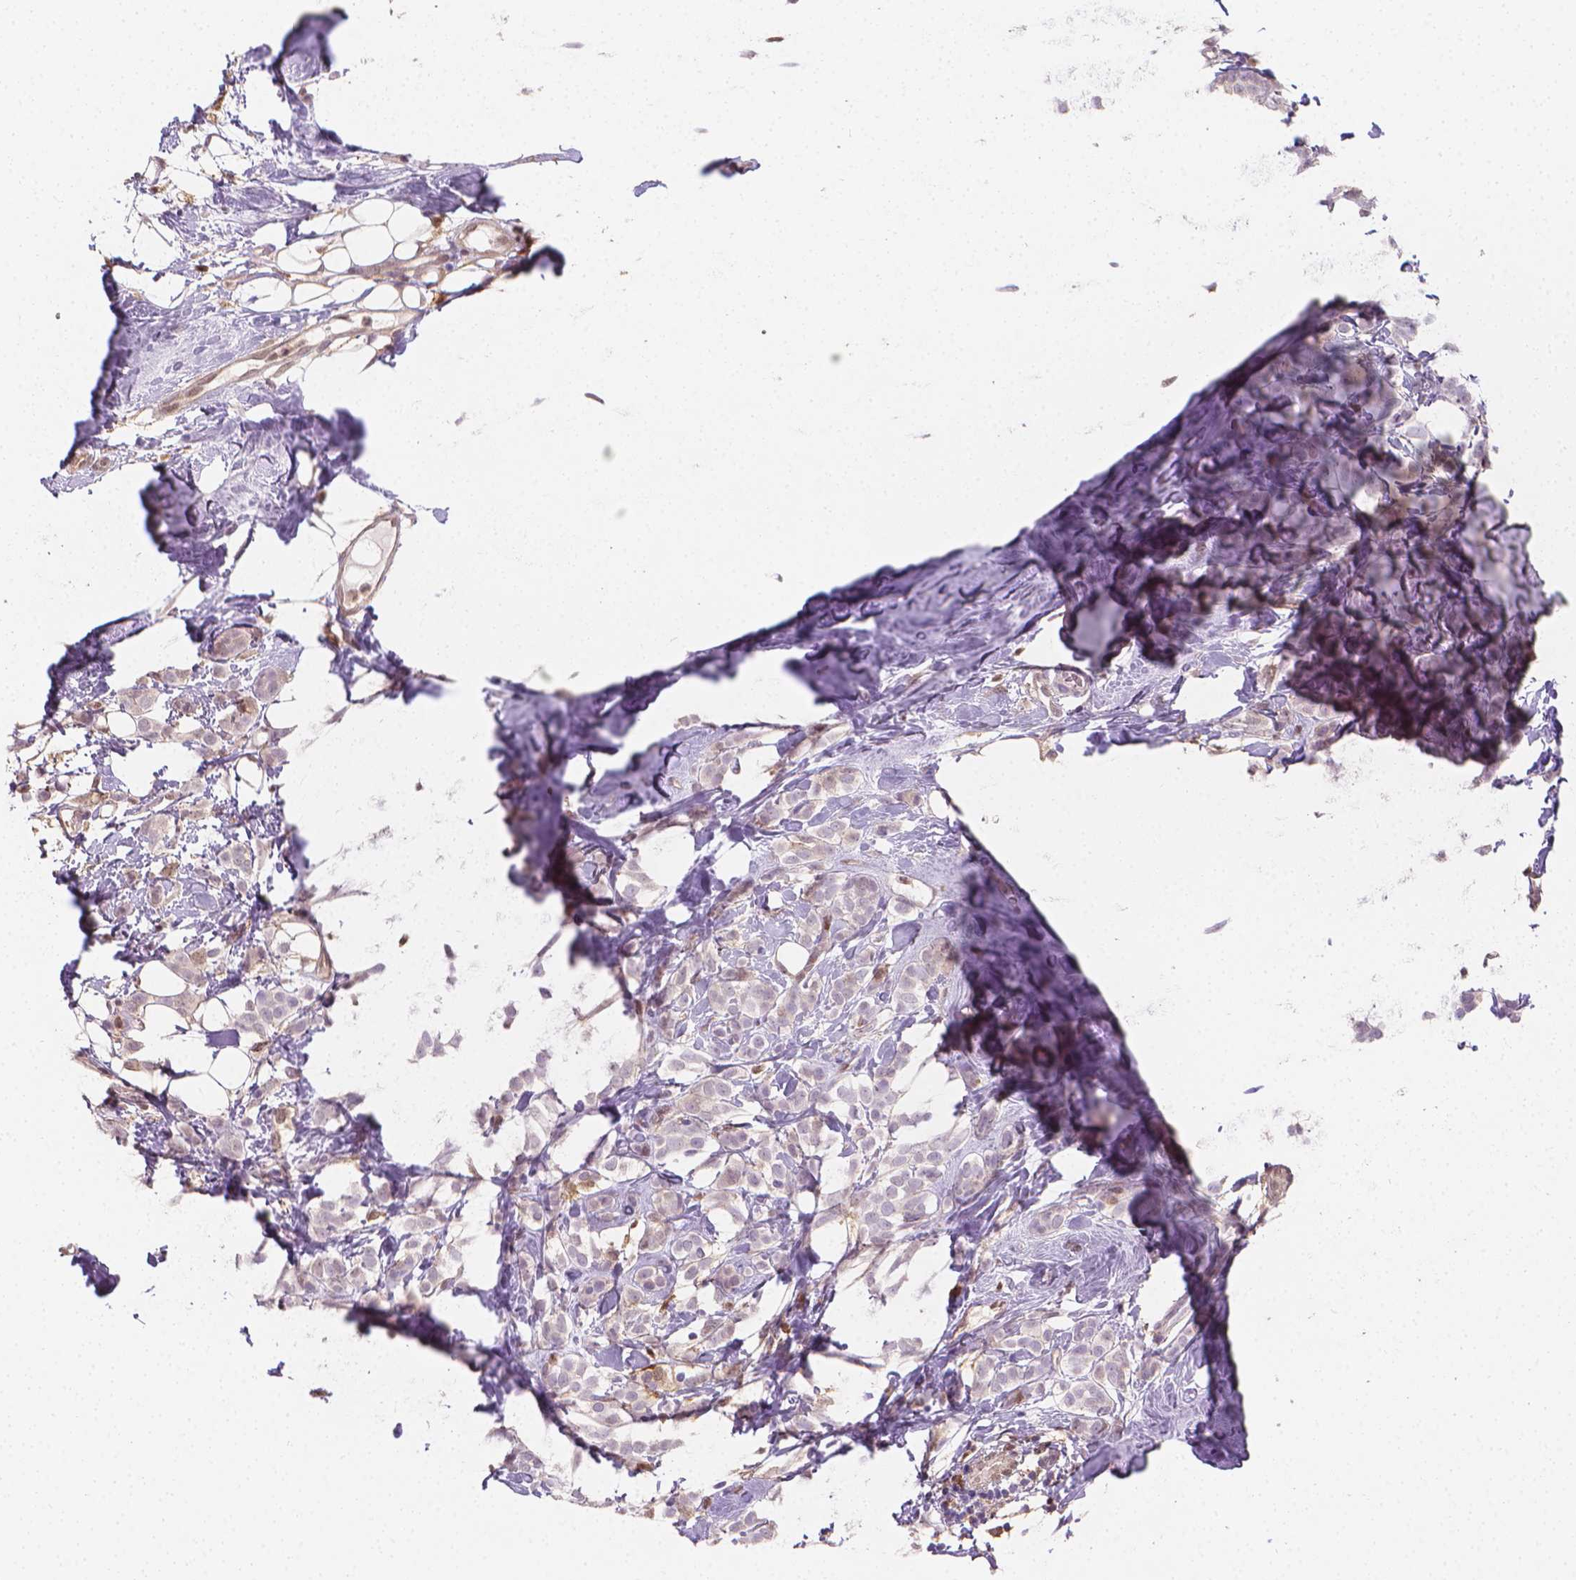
{"staining": {"intensity": "negative", "quantity": "none", "location": "none"}, "tissue": "breast cancer", "cell_type": "Tumor cells", "image_type": "cancer", "snomed": [{"axis": "morphology", "description": "Lobular carcinoma"}, {"axis": "topography", "description": "Breast"}], "caption": "High magnification brightfield microscopy of breast cancer stained with DAB (3,3'-diaminobenzidine) (brown) and counterstained with hematoxylin (blue): tumor cells show no significant positivity. Nuclei are stained in blue.", "gene": "TNFAIP2", "patient": {"sex": "female", "age": 49}}